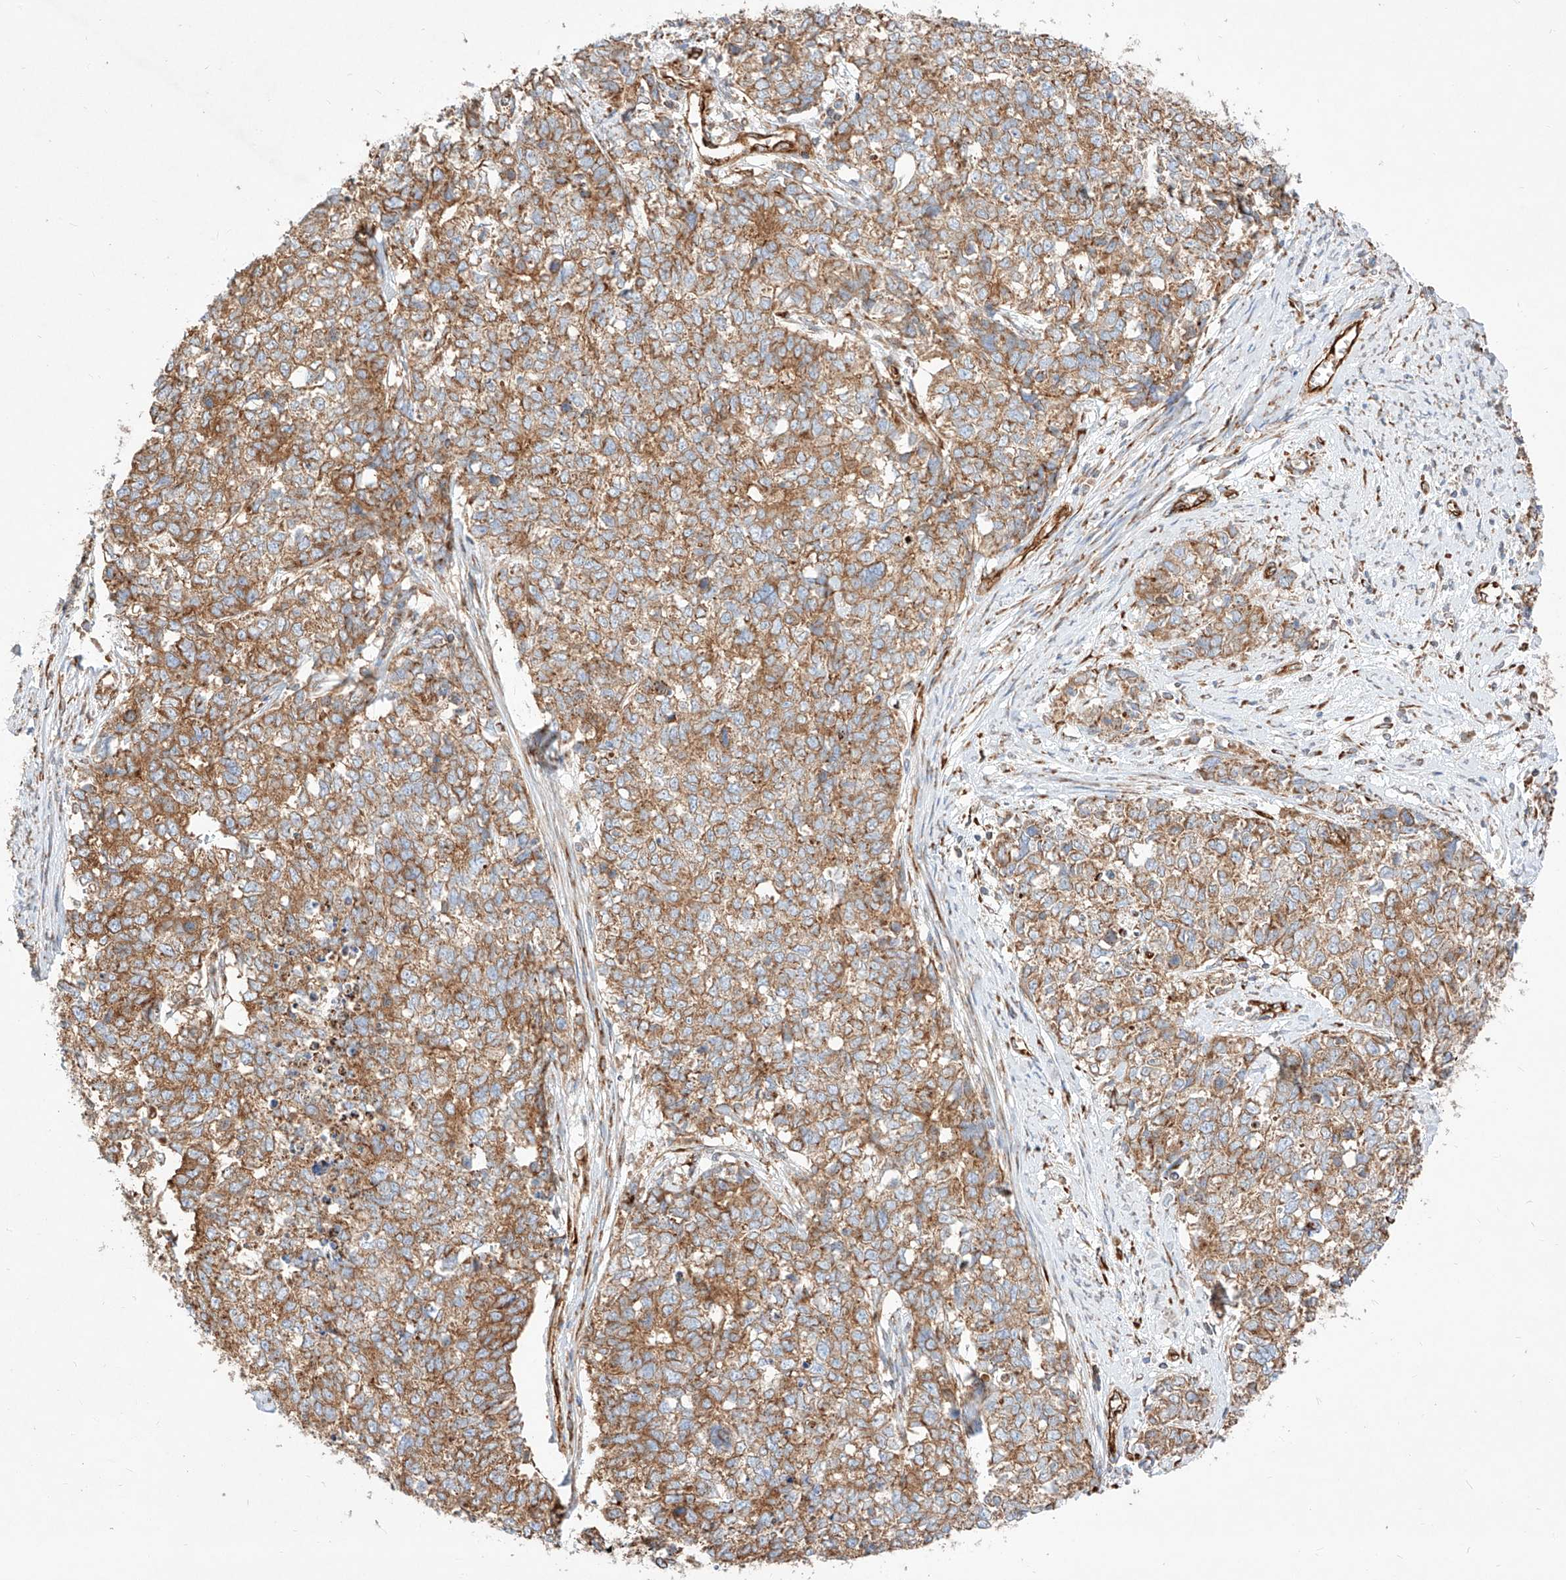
{"staining": {"intensity": "moderate", "quantity": ">75%", "location": "cytoplasmic/membranous"}, "tissue": "cervical cancer", "cell_type": "Tumor cells", "image_type": "cancer", "snomed": [{"axis": "morphology", "description": "Squamous cell carcinoma, NOS"}, {"axis": "topography", "description": "Cervix"}], "caption": "This micrograph displays immunohistochemistry (IHC) staining of human cervical cancer (squamous cell carcinoma), with medium moderate cytoplasmic/membranous expression in approximately >75% of tumor cells.", "gene": "CSGALNACT2", "patient": {"sex": "female", "age": 63}}